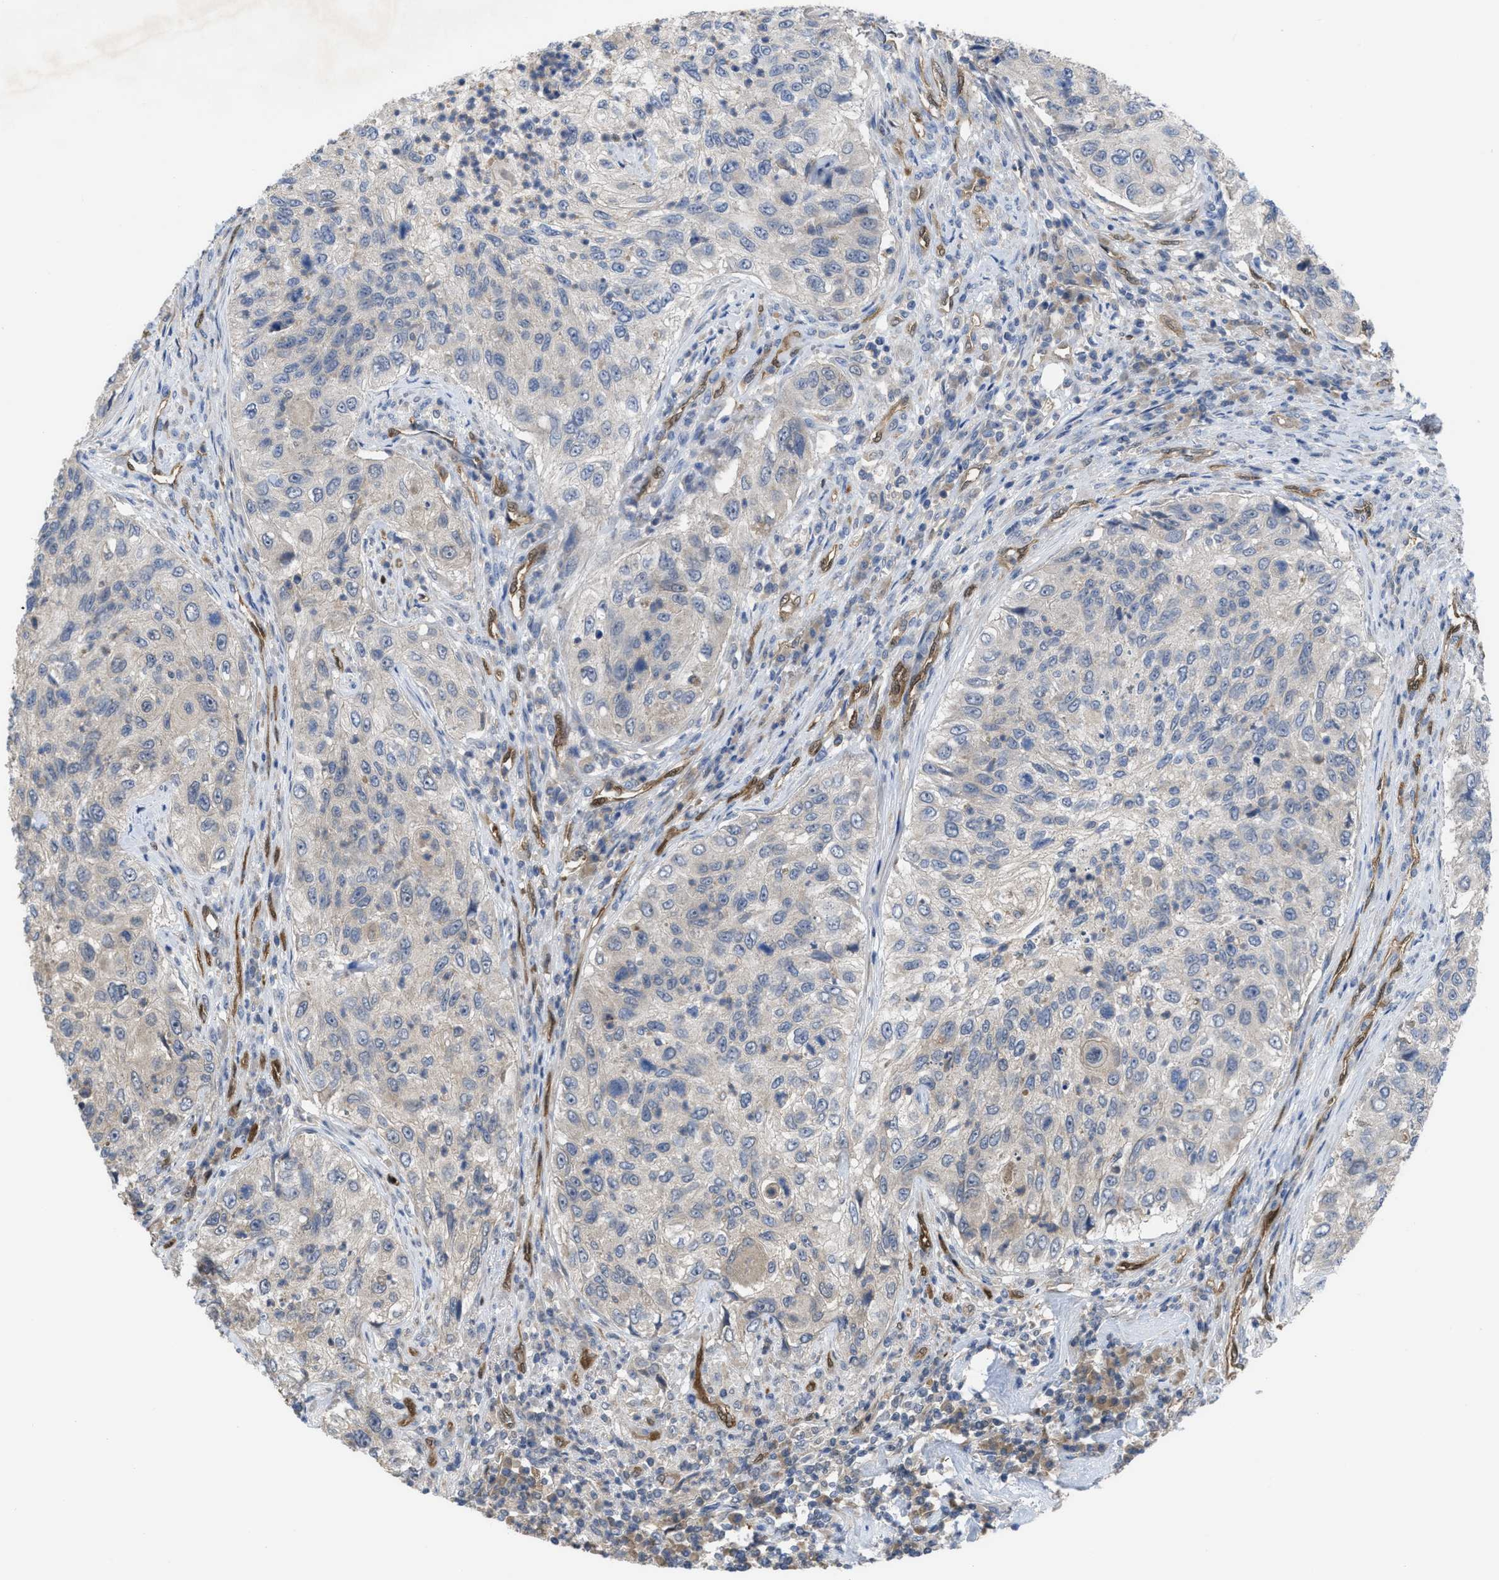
{"staining": {"intensity": "negative", "quantity": "none", "location": "none"}, "tissue": "urothelial cancer", "cell_type": "Tumor cells", "image_type": "cancer", "snomed": [{"axis": "morphology", "description": "Urothelial carcinoma, High grade"}, {"axis": "topography", "description": "Urinary bladder"}], "caption": "Immunohistochemical staining of high-grade urothelial carcinoma reveals no significant staining in tumor cells. Brightfield microscopy of immunohistochemistry stained with DAB (3,3'-diaminobenzidine) (brown) and hematoxylin (blue), captured at high magnification.", "gene": "LDAF1", "patient": {"sex": "female", "age": 60}}